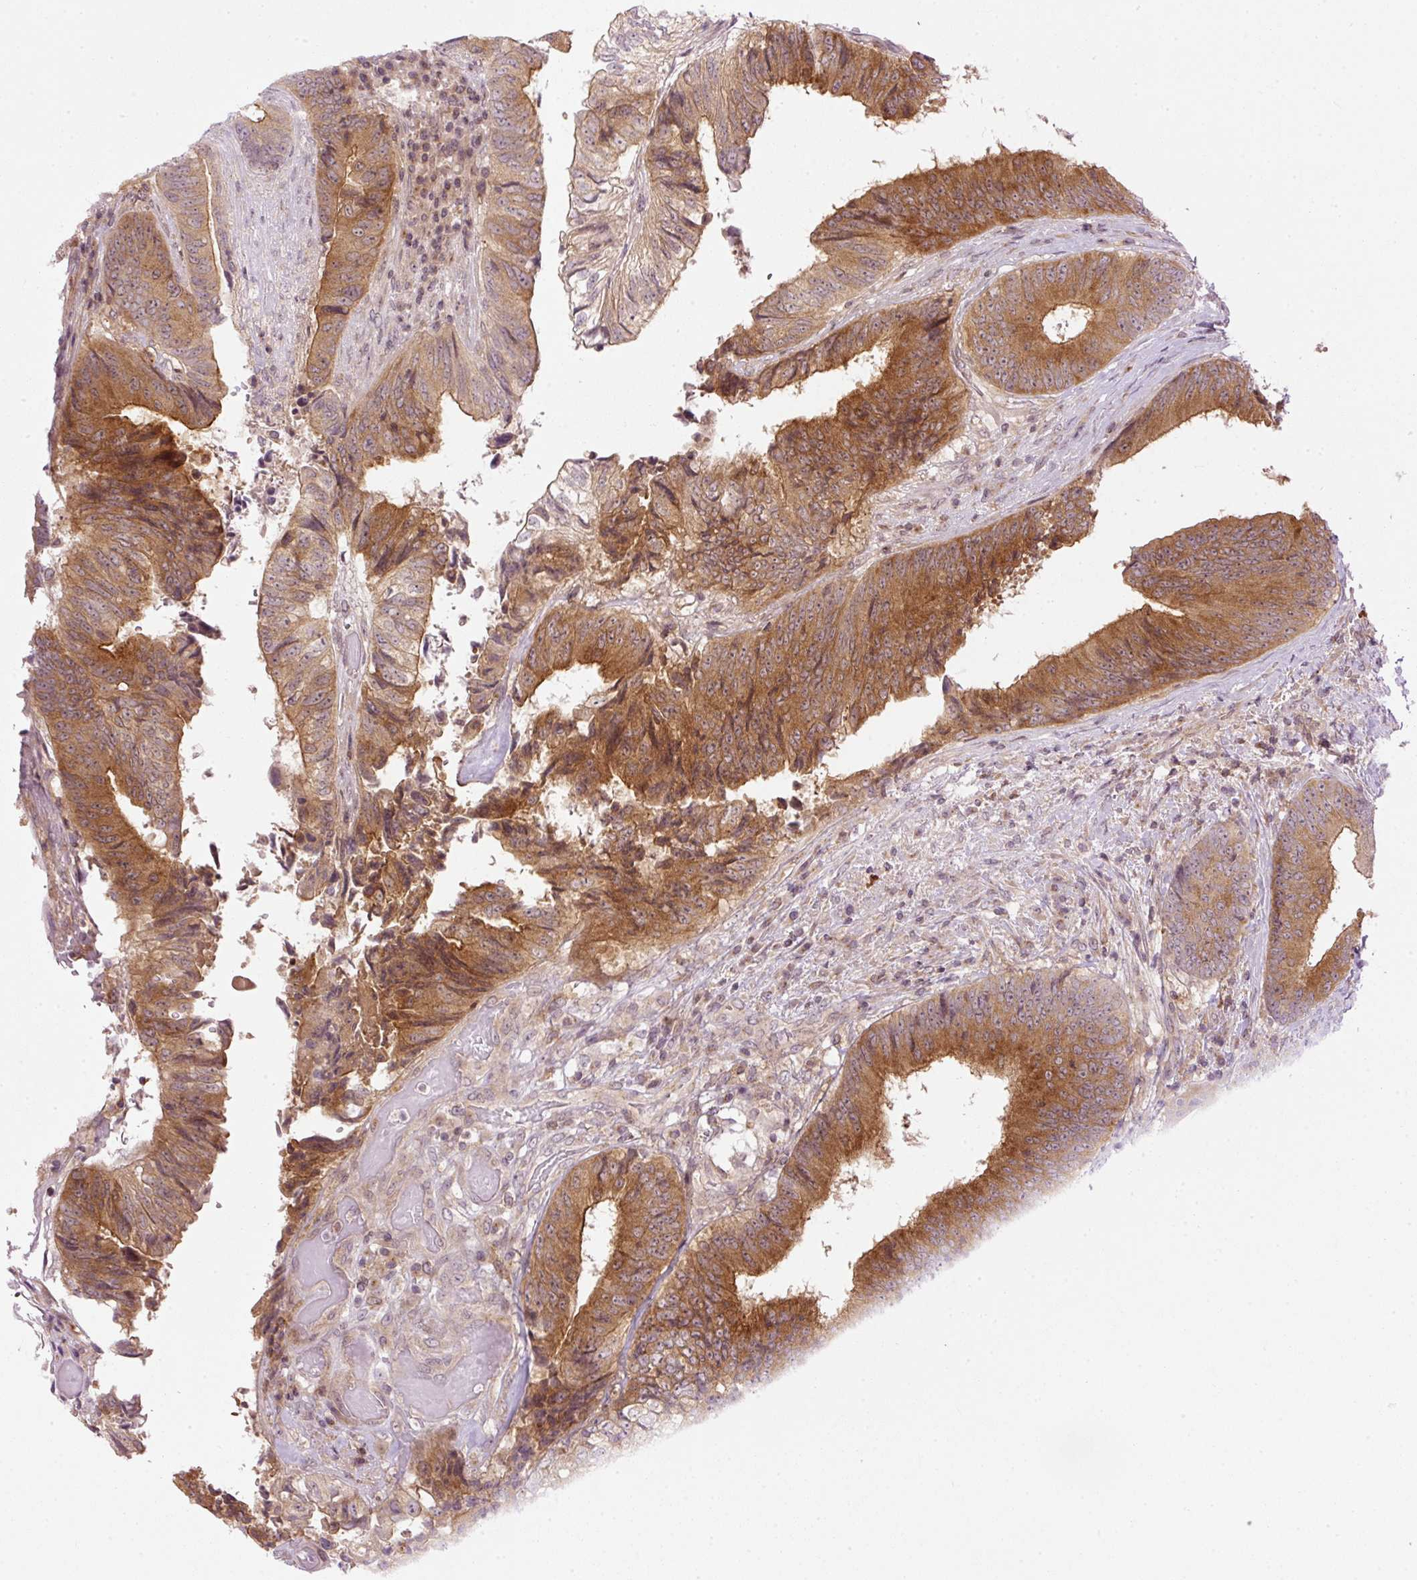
{"staining": {"intensity": "moderate", "quantity": ">75%", "location": "cytoplasmic/membranous"}, "tissue": "colorectal cancer", "cell_type": "Tumor cells", "image_type": "cancer", "snomed": [{"axis": "morphology", "description": "Adenocarcinoma, NOS"}, {"axis": "topography", "description": "Rectum"}], "caption": "An image showing moderate cytoplasmic/membranous expression in approximately >75% of tumor cells in adenocarcinoma (colorectal), as visualized by brown immunohistochemical staining.", "gene": "MZT2B", "patient": {"sex": "male", "age": 72}}